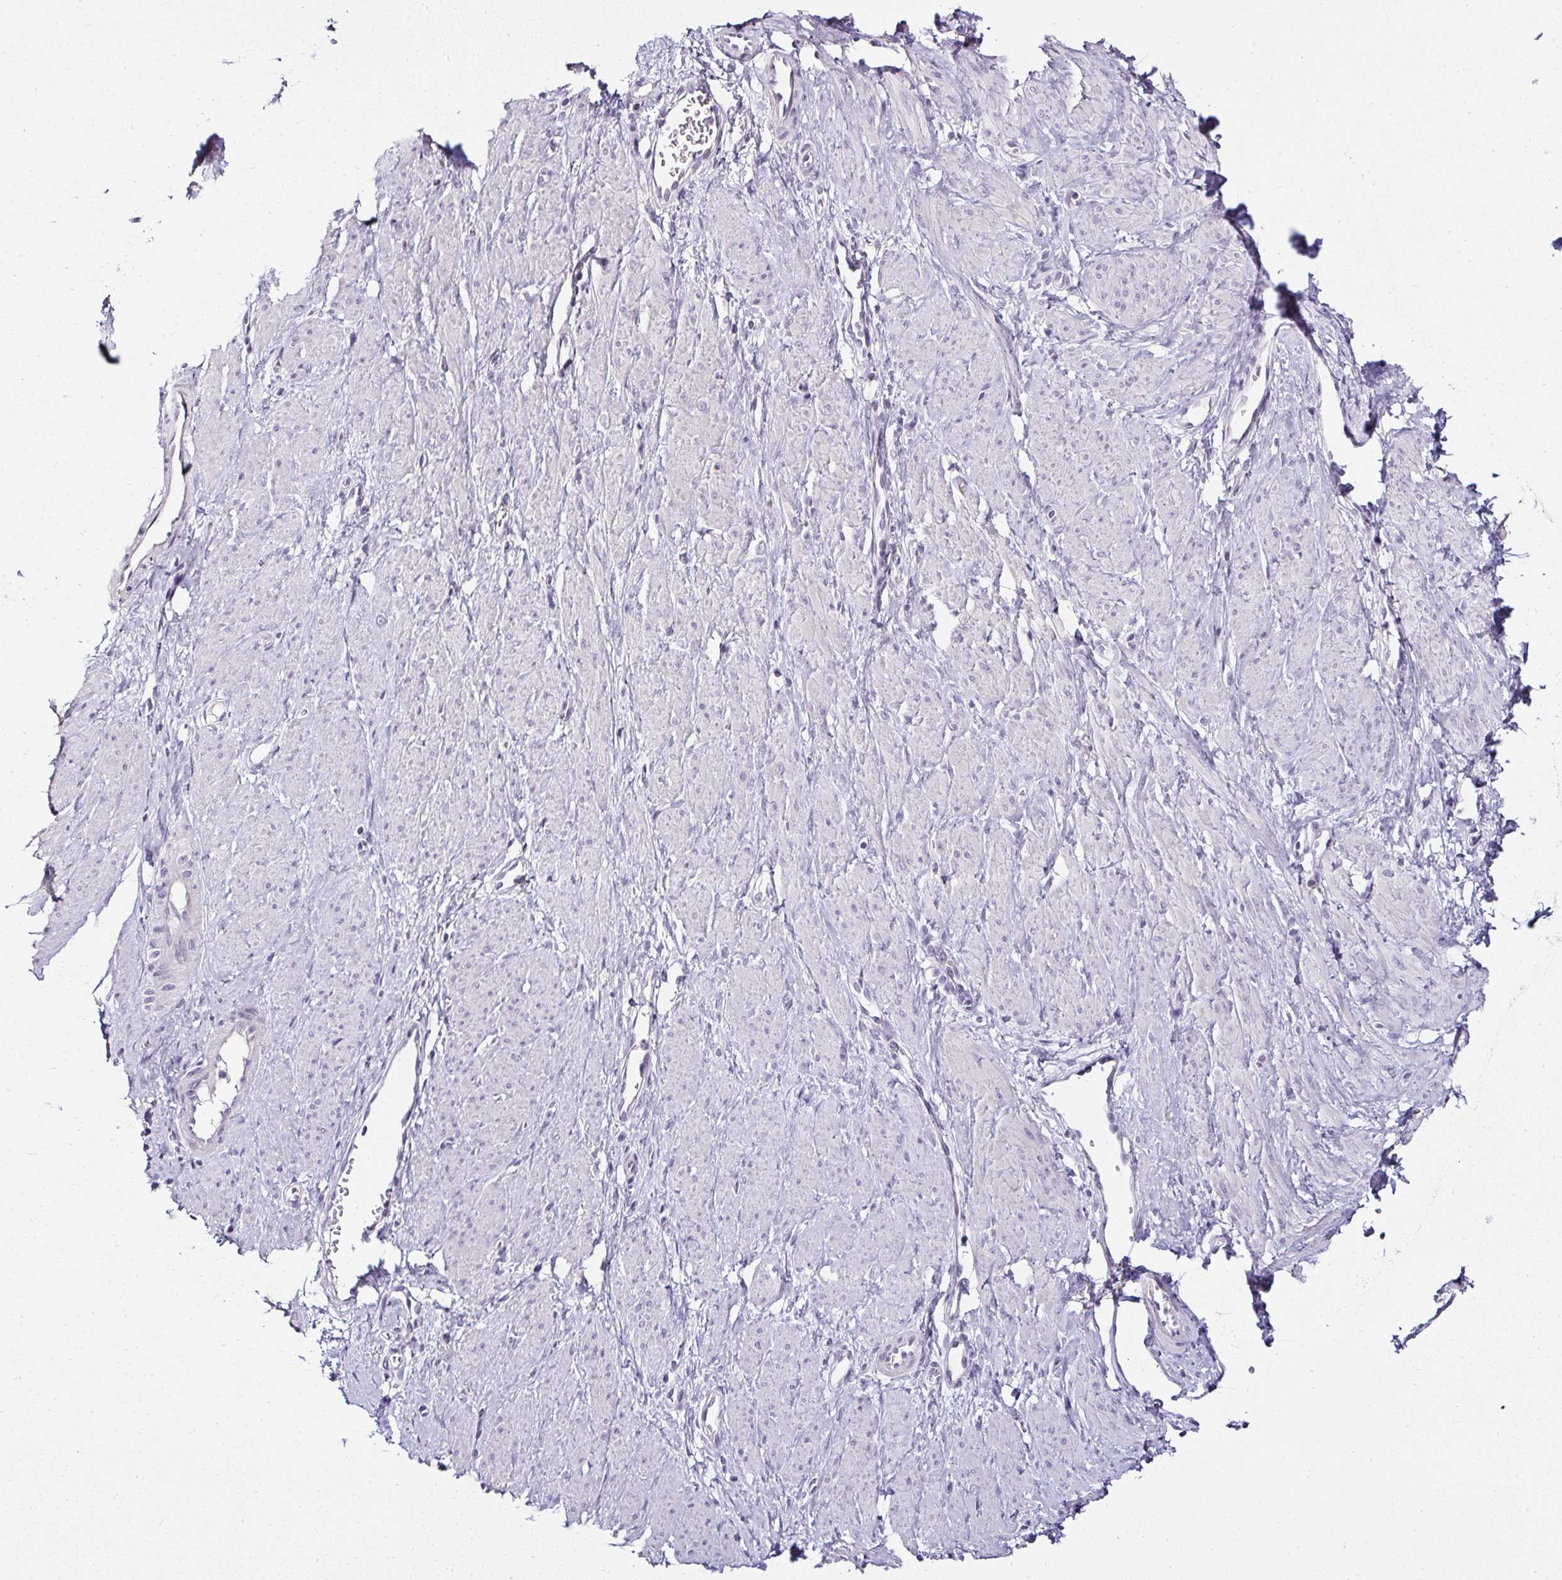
{"staining": {"intensity": "negative", "quantity": "none", "location": "none"}, "tissue": "smooth muscle", "cell_type": "Smooth muscle cells", "image_type": "normal", "snomed": [{"axis": "morphology", "description": "Normal tissue, NOS"}, {"axis": "topography", "description": "Smooth muscle"}, {"axis": "topography", "description": "Uterus"}], "caption": "Smooth muscle cells are negative for brown protein staining in unremarkable smooth muscle. (DAB (3,3'-diaminobenzidine) immunohistochemistry (IHC) visualized using brightfield microscopy, high magnification).", "gene": "SERPINB3", "patient": {"sex": "female", "age": 39}}